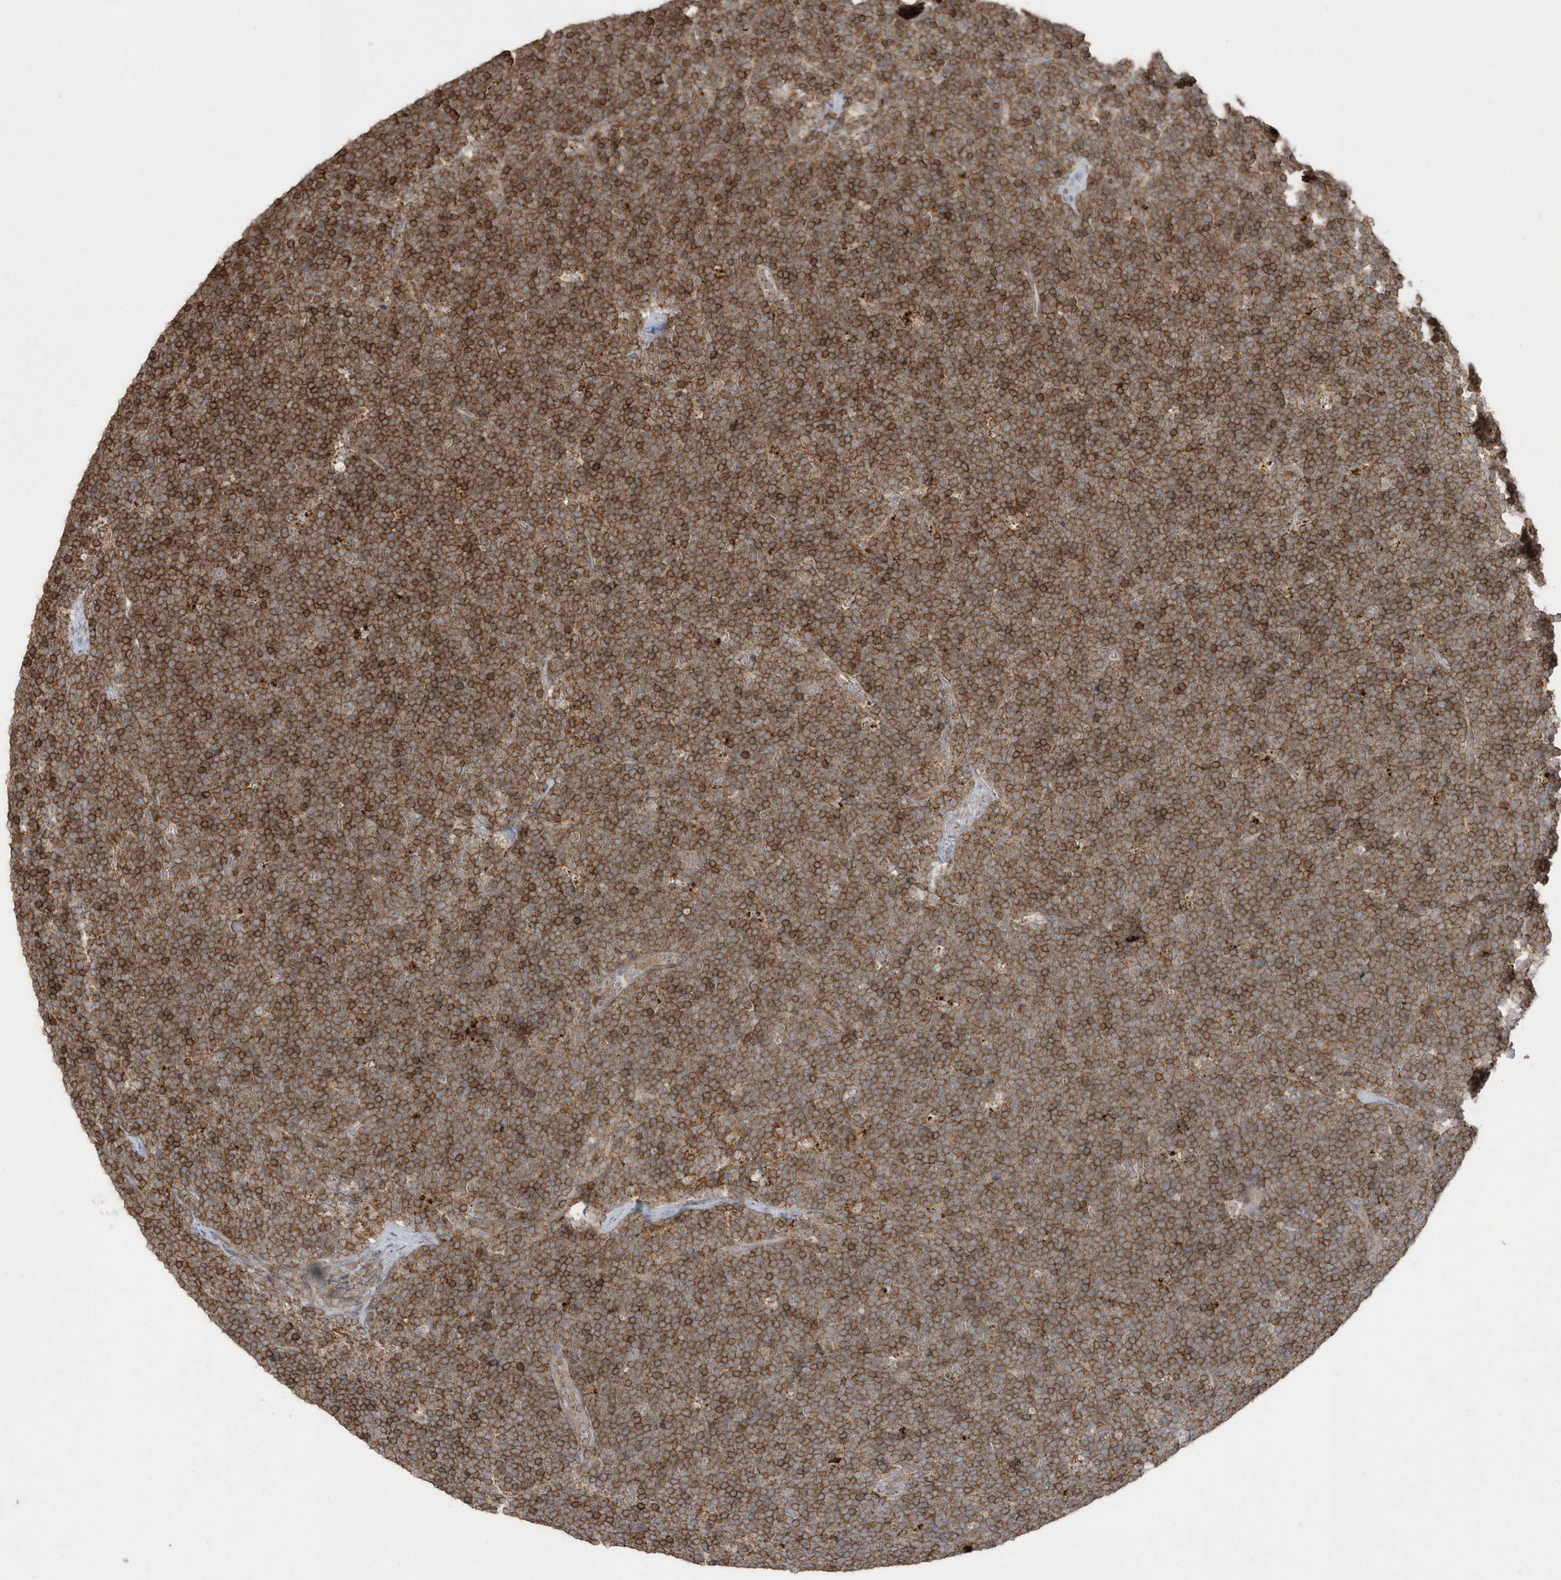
{"staining": {"intensity": "strong", "quantity": ">75%", "location": "cytoplasmic/membranous"}, "tissue": "lymphoma", "cell_type": "Tumor cells", "image_type": "cancer", "snomed": [{"axis": "morphology", "description": "Malignant lymphoma, non-Hodgkin's type, High grade"}, {"axis": "topography", "description": "Lymph node"}], "caption": "A high-resolution photomicrograph shows immunohistochemistry (IHC) staining of high-grade malignant lymphoma, non-Hodgkin's type, which displays strong cytoplasmic/membranous positivity in about >75% of tumor cells.", "gene": "GEMIN6", "patient": {"sex": "male", "age": 13}}